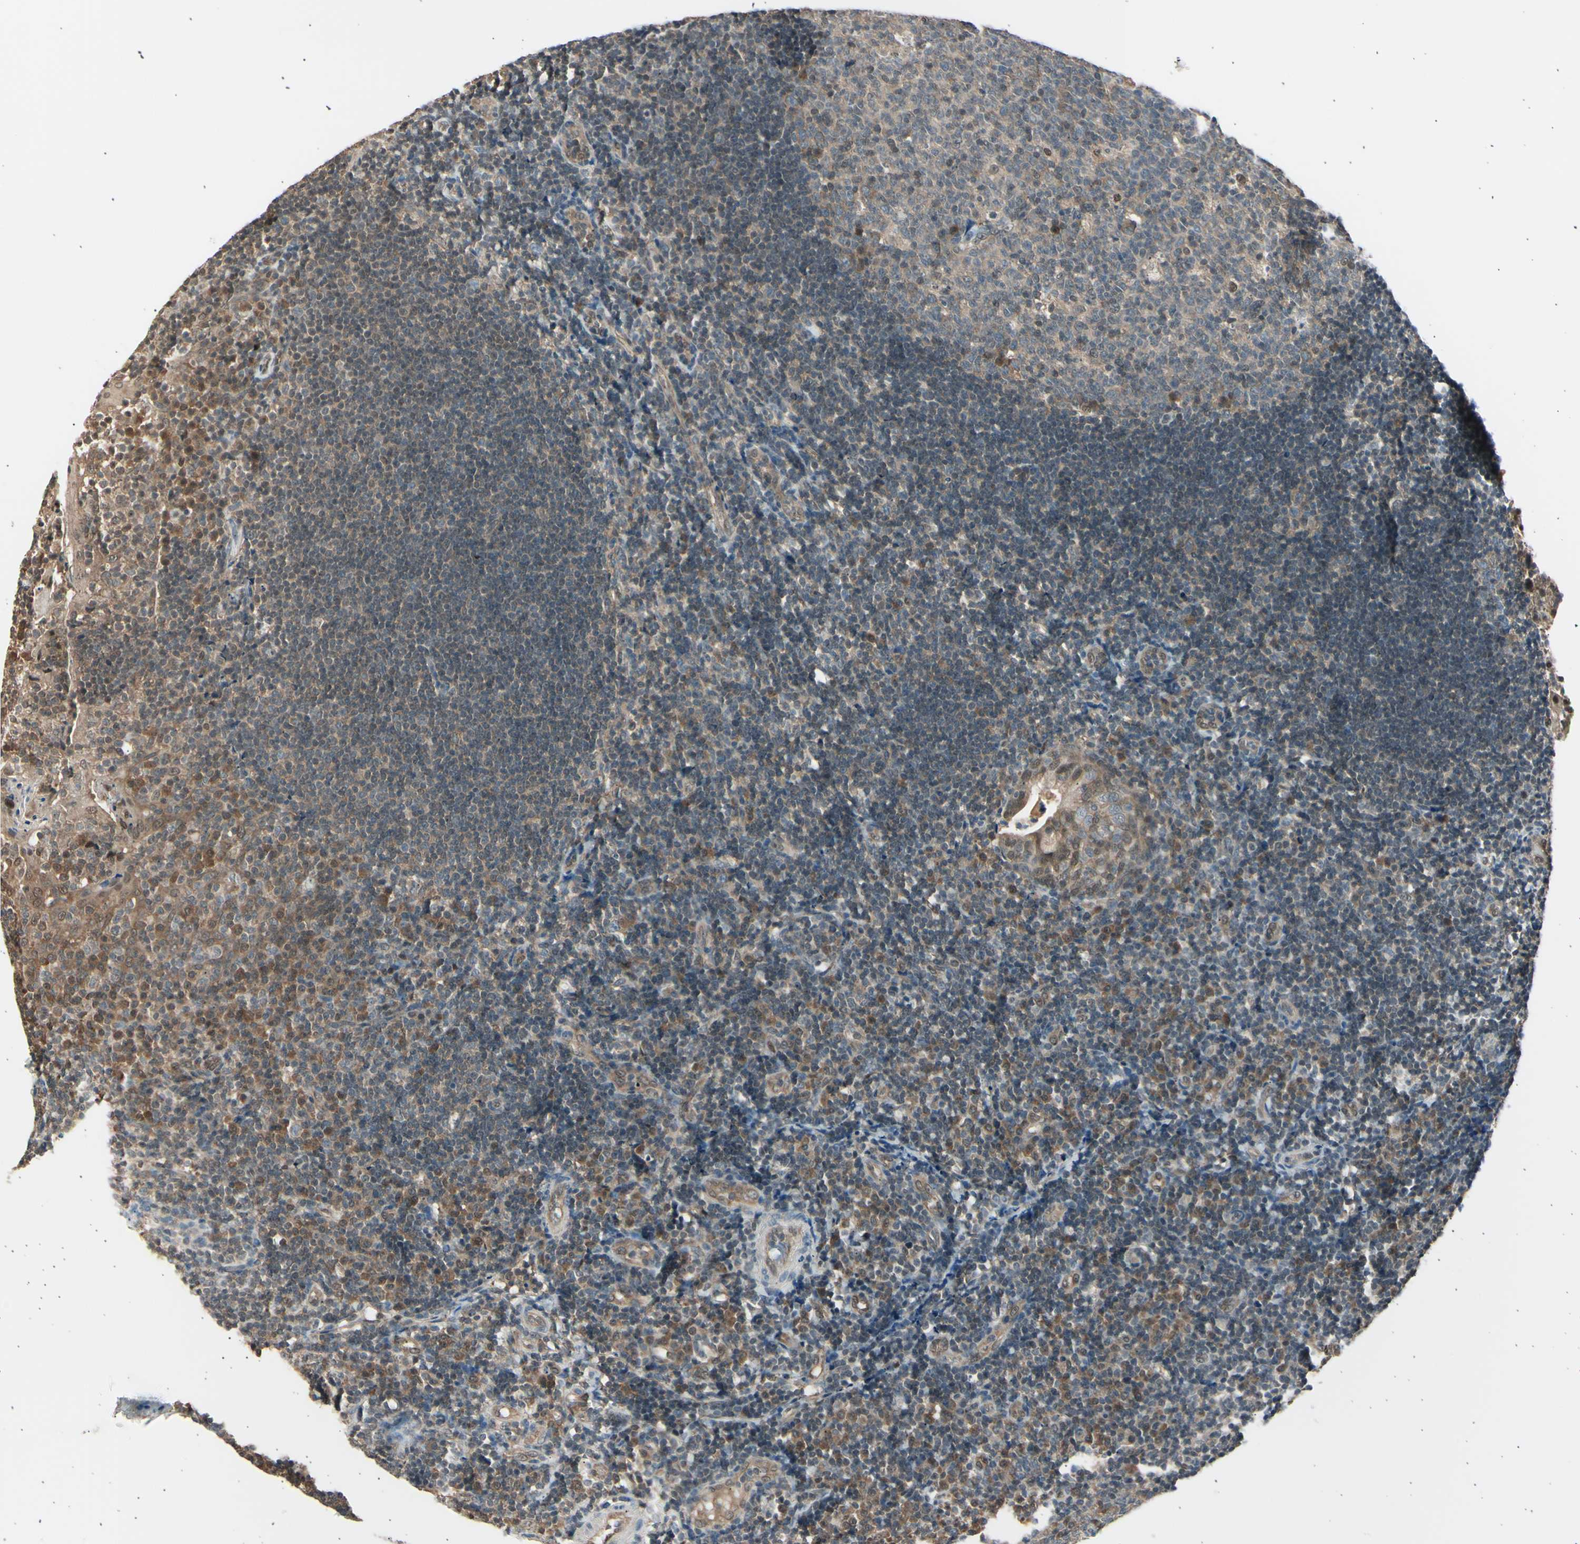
{"staining": {"intensity": "weak", "quantity": ">75%", "location": "cytoplasmic/membranous"}, "tissue": "tonsil", "cell_type": "Germinal center cells", "image_type": "normal", "snomed": [{"axis": "morphology", "description": "Normal tissue, NOS"}, {"axis": "topography", "description": "Tonsil"}], "caption": "Unremarkable tonsil demonstrates weak cytoplasmic/membranous staining in about >75% of germinal center cells, visualized by immunohistochemistry. The staining is performed using DAB brown chromogen to label protein expression. The nuclei are counter-stained blue using hematoxylin.", "gene": "PSMD5", "patient": {"sex": "female", "age": 40}}